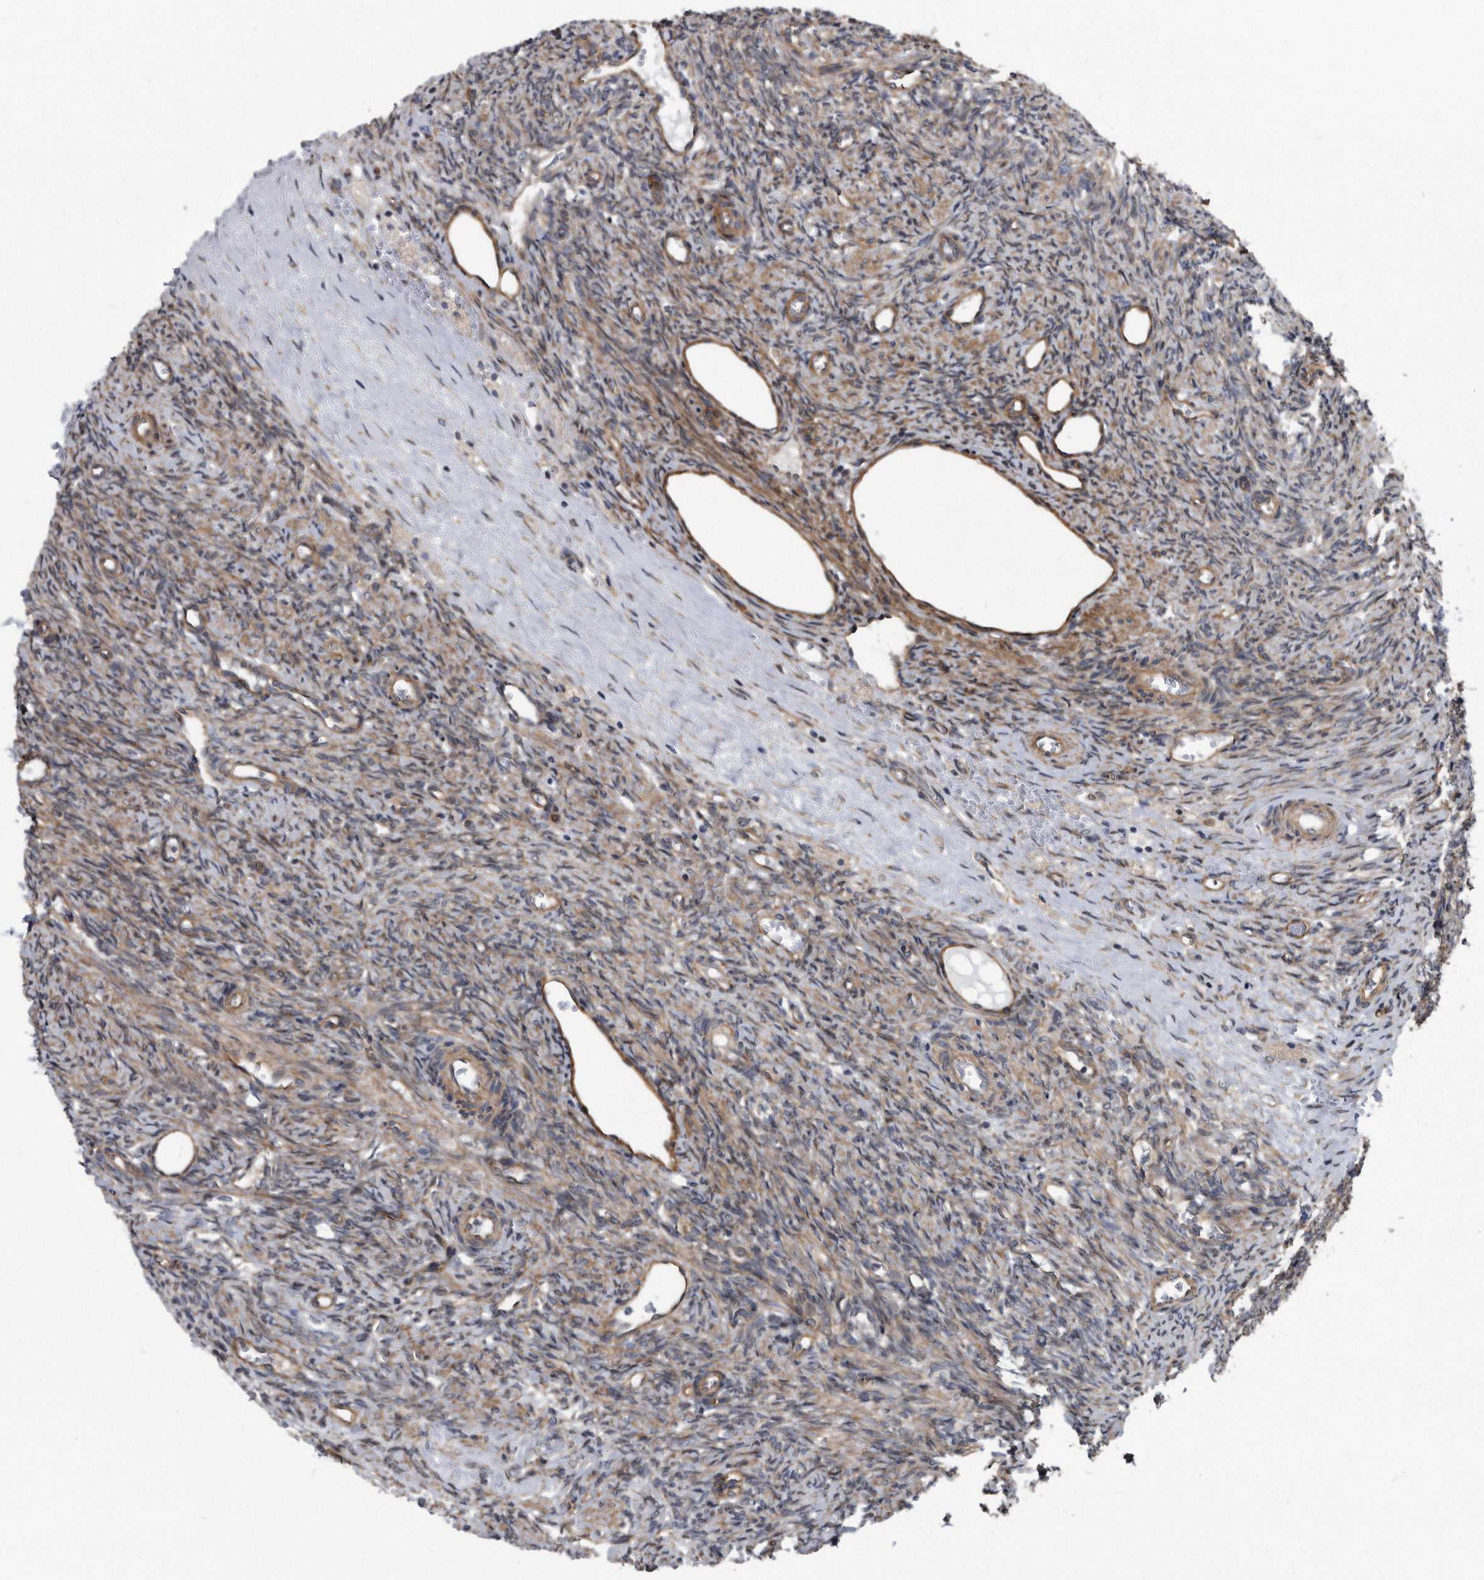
{"staining": {"intensity": "negative", "quantity": "none", "location": "none"}, "tissue": "ovary", "cell_type": "Follicle cells", "image_type": "normal", "snomed": [{"axis": "morphology", "description": "Normal tissue, NOS"}, {"axis": "topography", "description": "Ovary"}], "caption": "Follicle cells show no significant positivity in benign ovary. (DAB immunohistochemistry, high magnification).", "gene": "ARMCX1", "patient": {"sex": "female", "age": 41}}